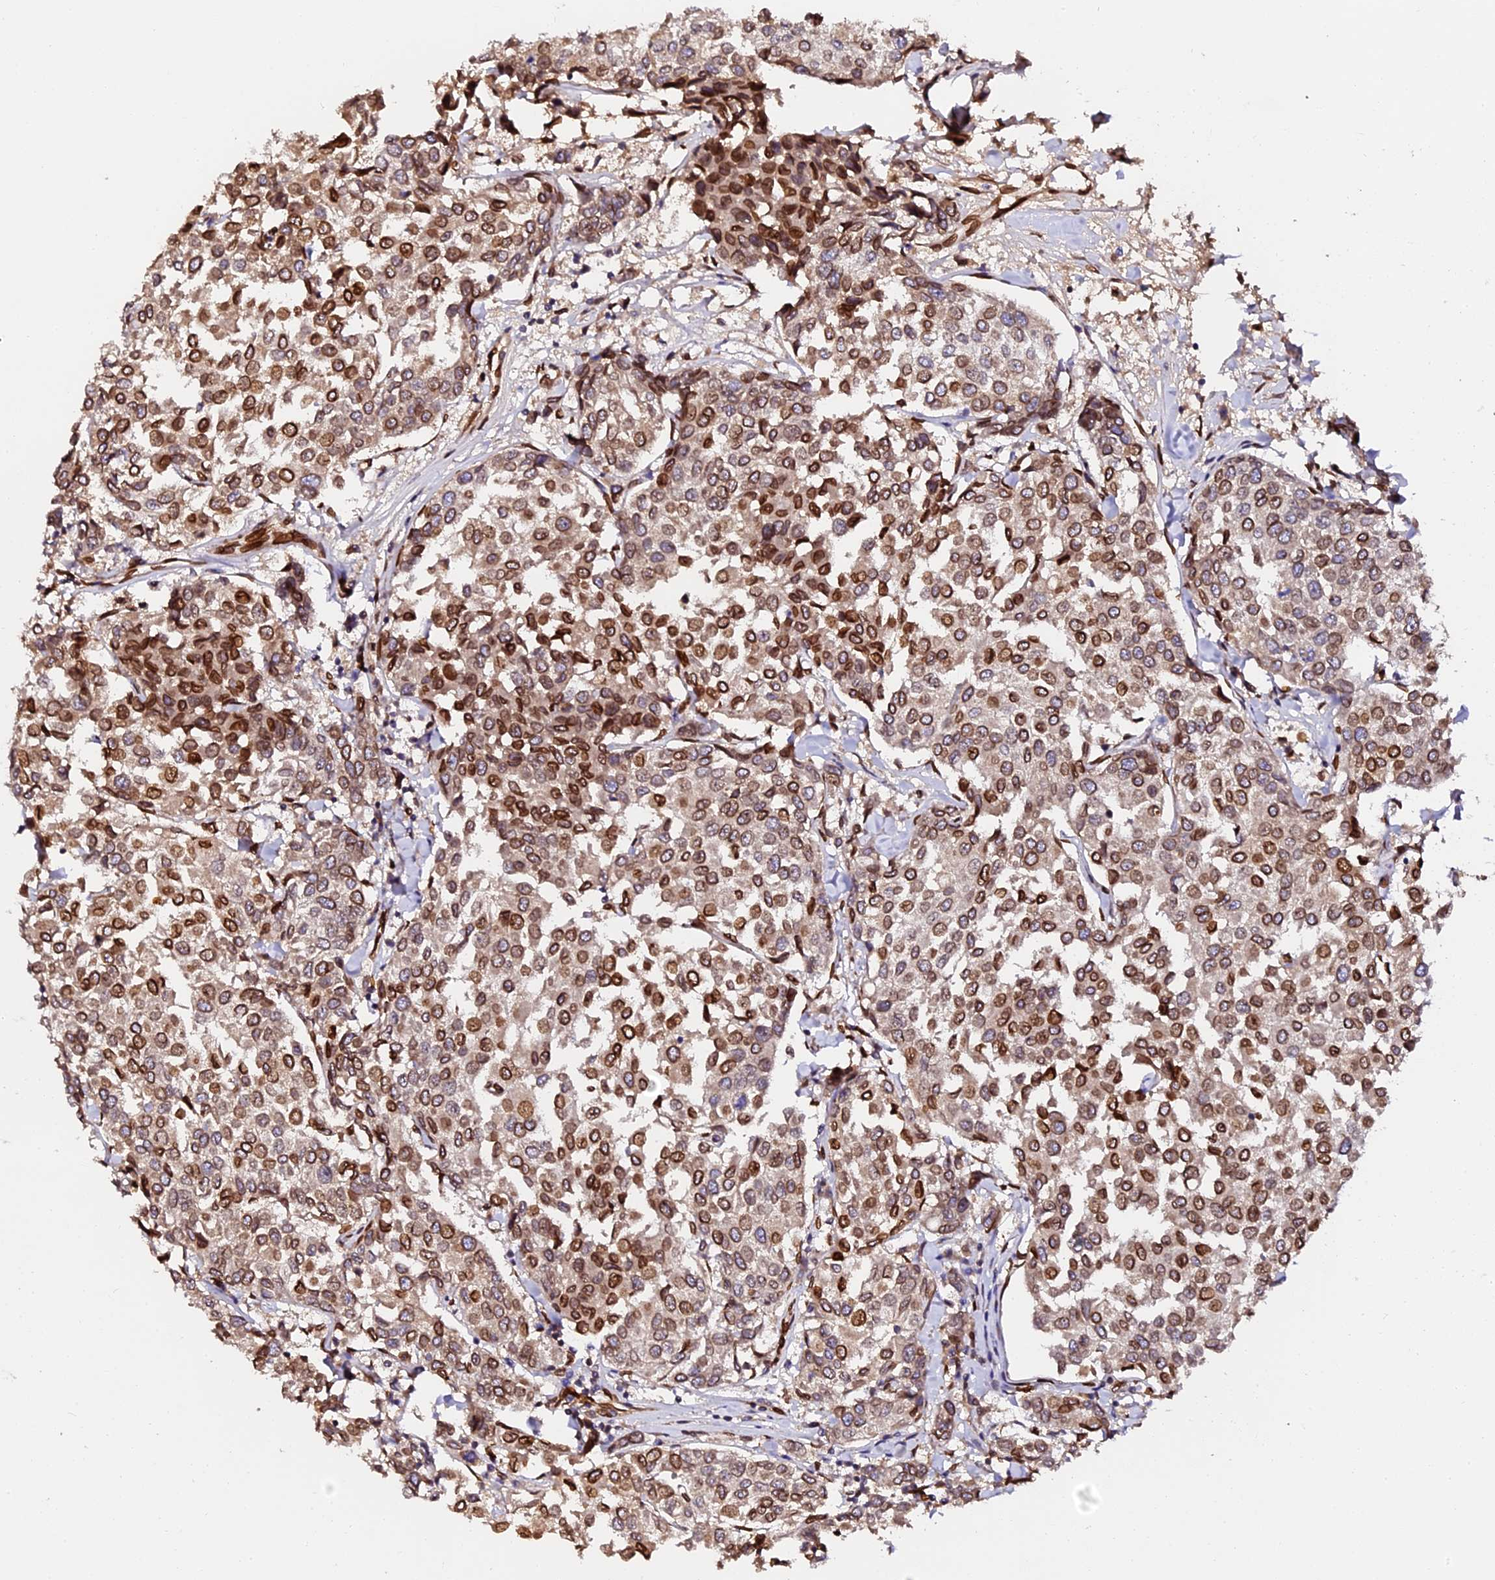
{"staining": {"intensity": "strong", "quantity": ">75%", "location": "cytoplasmic/membranous,nuclear"}, "tissue": "breast cancer", "cell_type": "Tumor cells", "image_type": "cancer", "snomed": [{"axis": "morphology", "description": "Duct carcinoma"}, {"axis": "topography", "description": "Breast"}], "caption": "This is a photomicrograph of immunohistochemistry (IHC) staining of invasive ductal carcinoma (breast), which shows strong positivity in the cytoplasmic/membranous and nuclear of tumor cells.", "gene": "ANAPC5", "patient": {"sex": "female", "age": 55}}